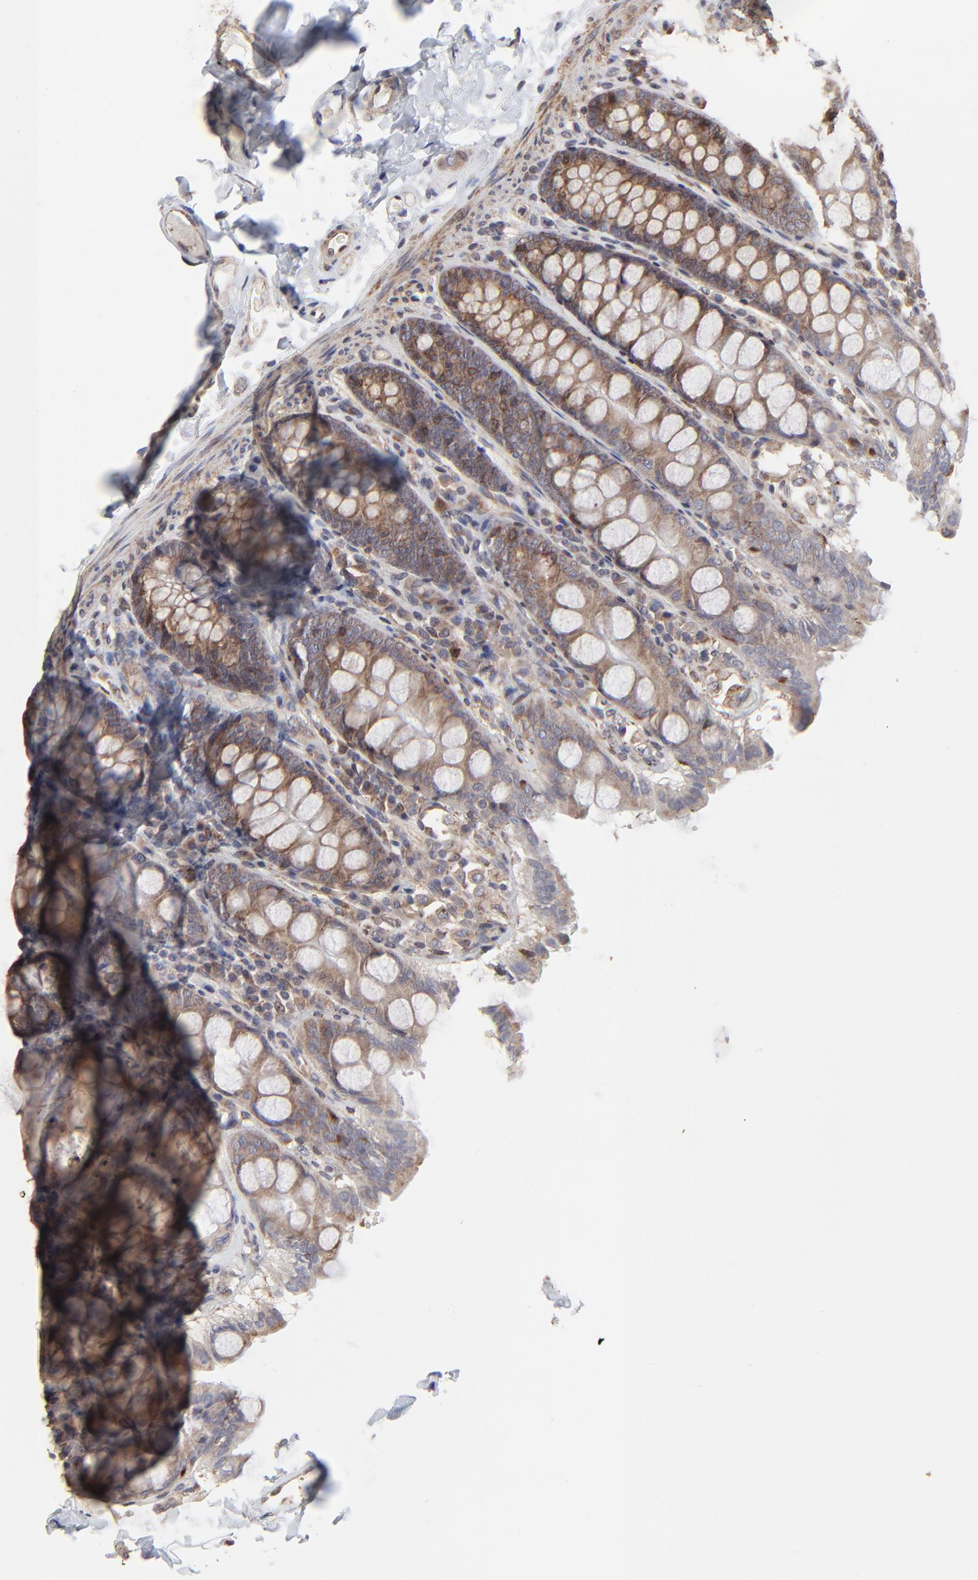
{"staining": {"intensity": "moderate", "quantity": ">75%", "location": "cytoplasmic/membranous,nuclear"}, "tissue": "colon", "cell_type": "Endothelial cells", "image_type": "normal", "snomed": [{"axis": "morphology", "description": "Normal tissue, NOS"}, {"axis": "topography", "description": "Colon"}], "caption": "An IHC image of normal tissue is shown. Protein staining in brown labels moderate cytoplasmic/membranous,nuclear positivity in colon within endothelial cells.", "gene": "ELP2", "patient": {"sex": "female", "age": 61}}